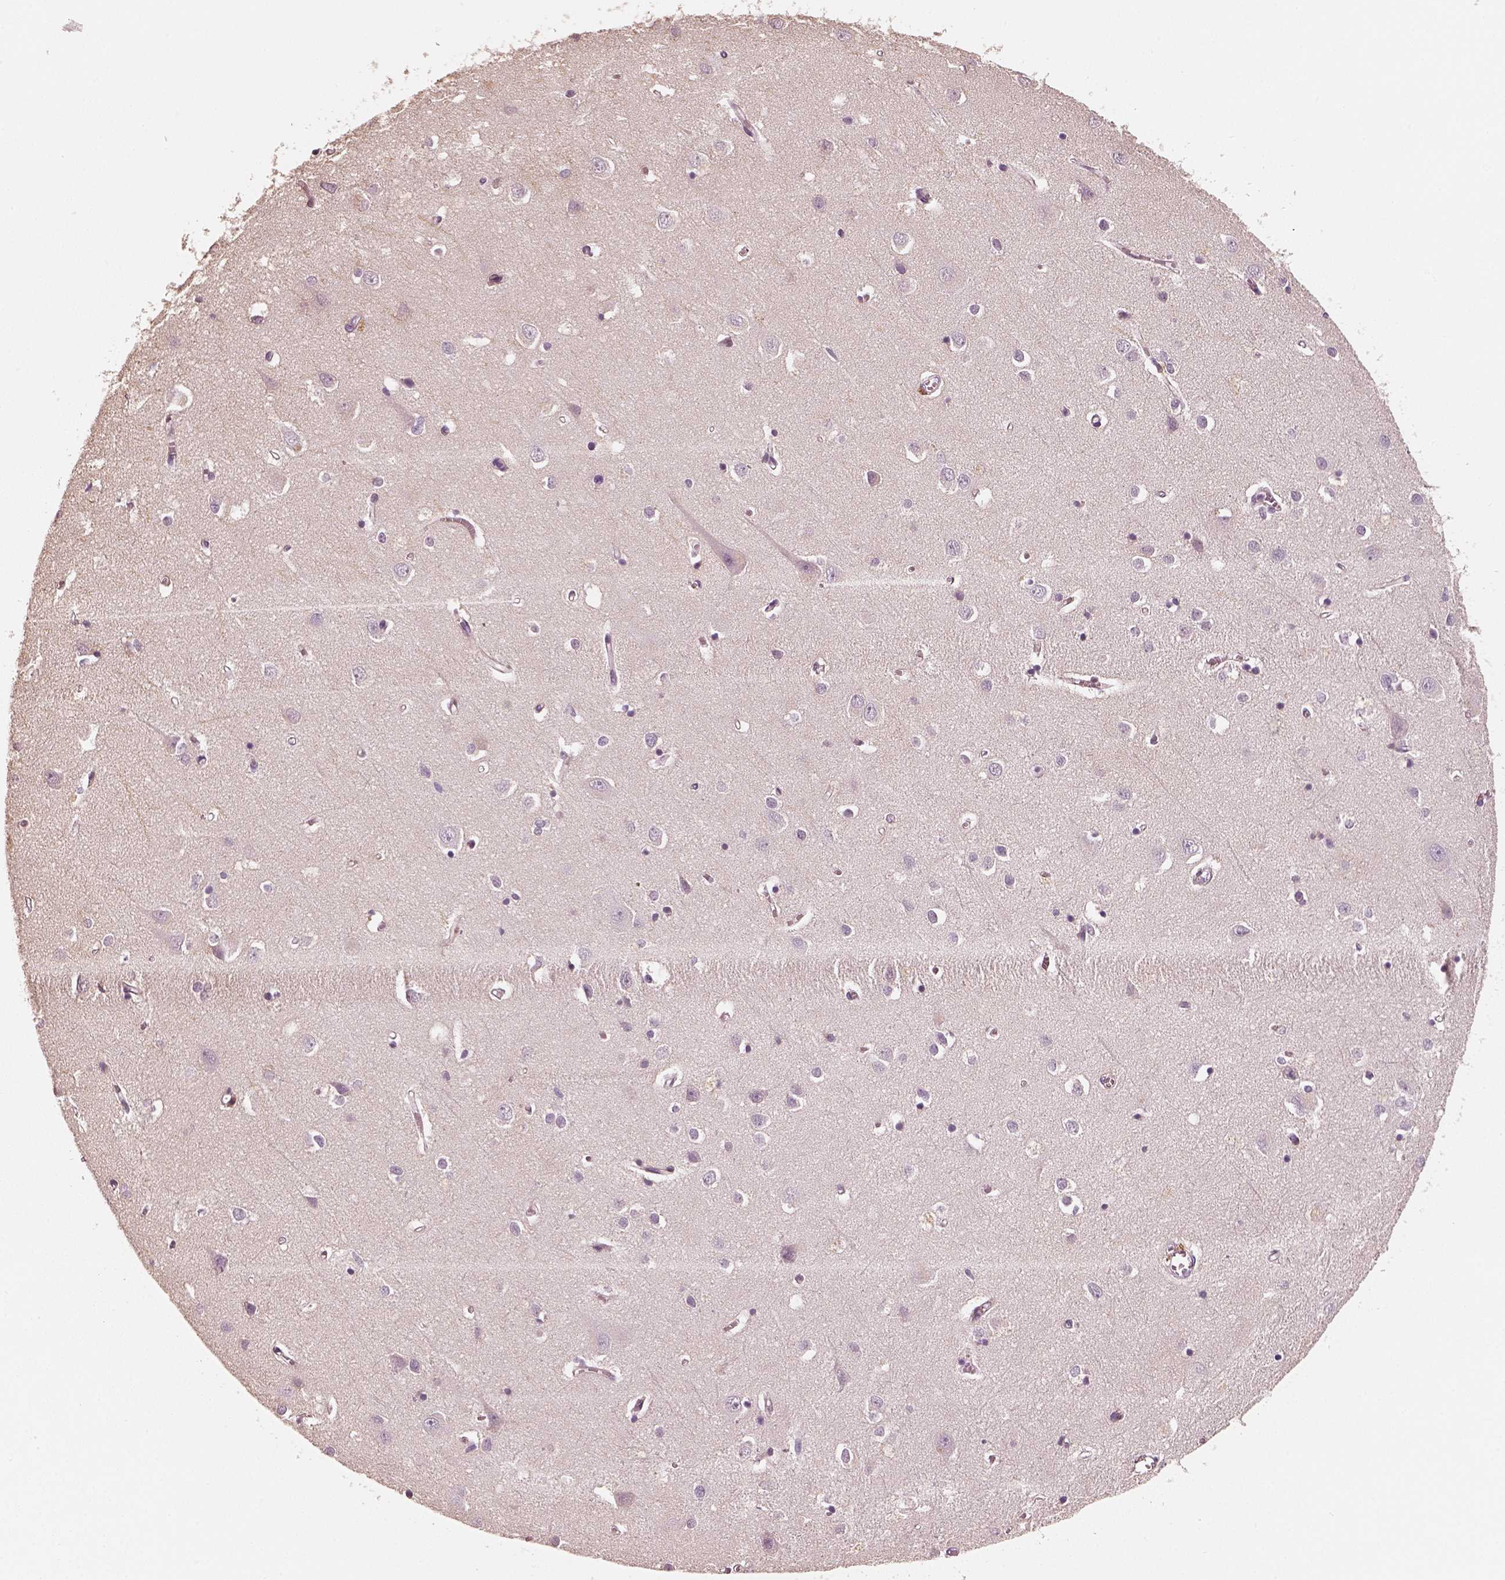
{"staining": {"intensity": "negative", "quantity": "none", "location": "none"}, "tissue": "cerebral cortex", "cell_type": "Endothelial cells", "image_type": "normal", "snomed": [{"axis": "morphology", "description": "Normal tissue, NOS"}, {"axis": "topography", "description": "Cerebral cortex"}], "caption": "A histopathology image of human cerebral cortex is negative for staining in endothelial cells. (DAB immunohistochemistry (IHC) visualized using brightfield microscopy, high magnification).", "gene": "RS1", "patient": {"sex": "male", "age": 70}}